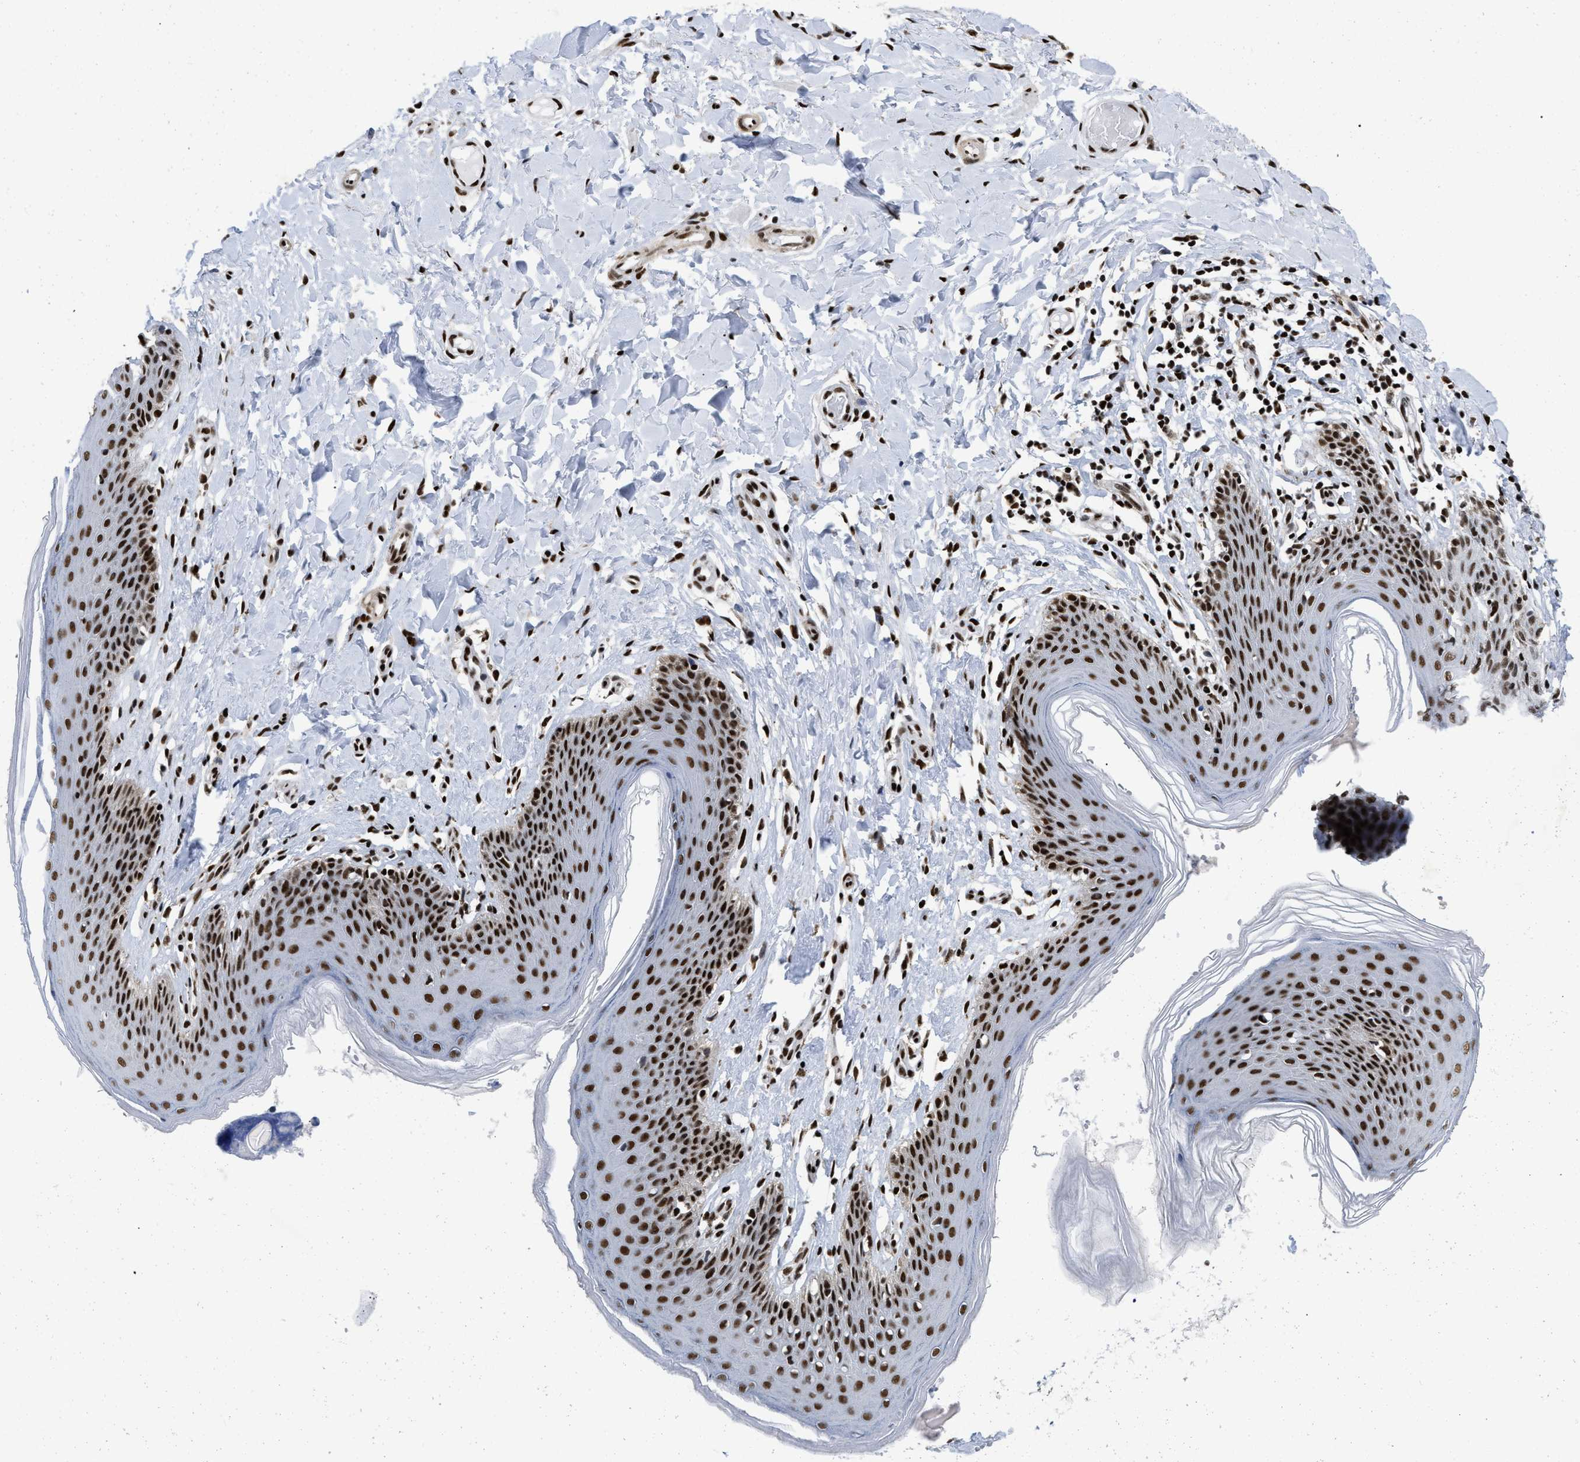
{"staining": {"intensity": "strong", "quantity": ">75%", "location": "nuclear"}, "tissue": "skin", "cell_type": "Epidermal cells", "image_type": "normal", "snomed": [{"axis": "morphology", "description": "Normal tissue, NOS"}, {"axis": "topography", "description": "Vulva"}], "caption": "IHC (DAB) staining of benign skin reveals strong nuclear protein staining in approximately >75% of epidermal cells.", "gene": "CREB1", "patient": {"sex": "female", "age": 66}}